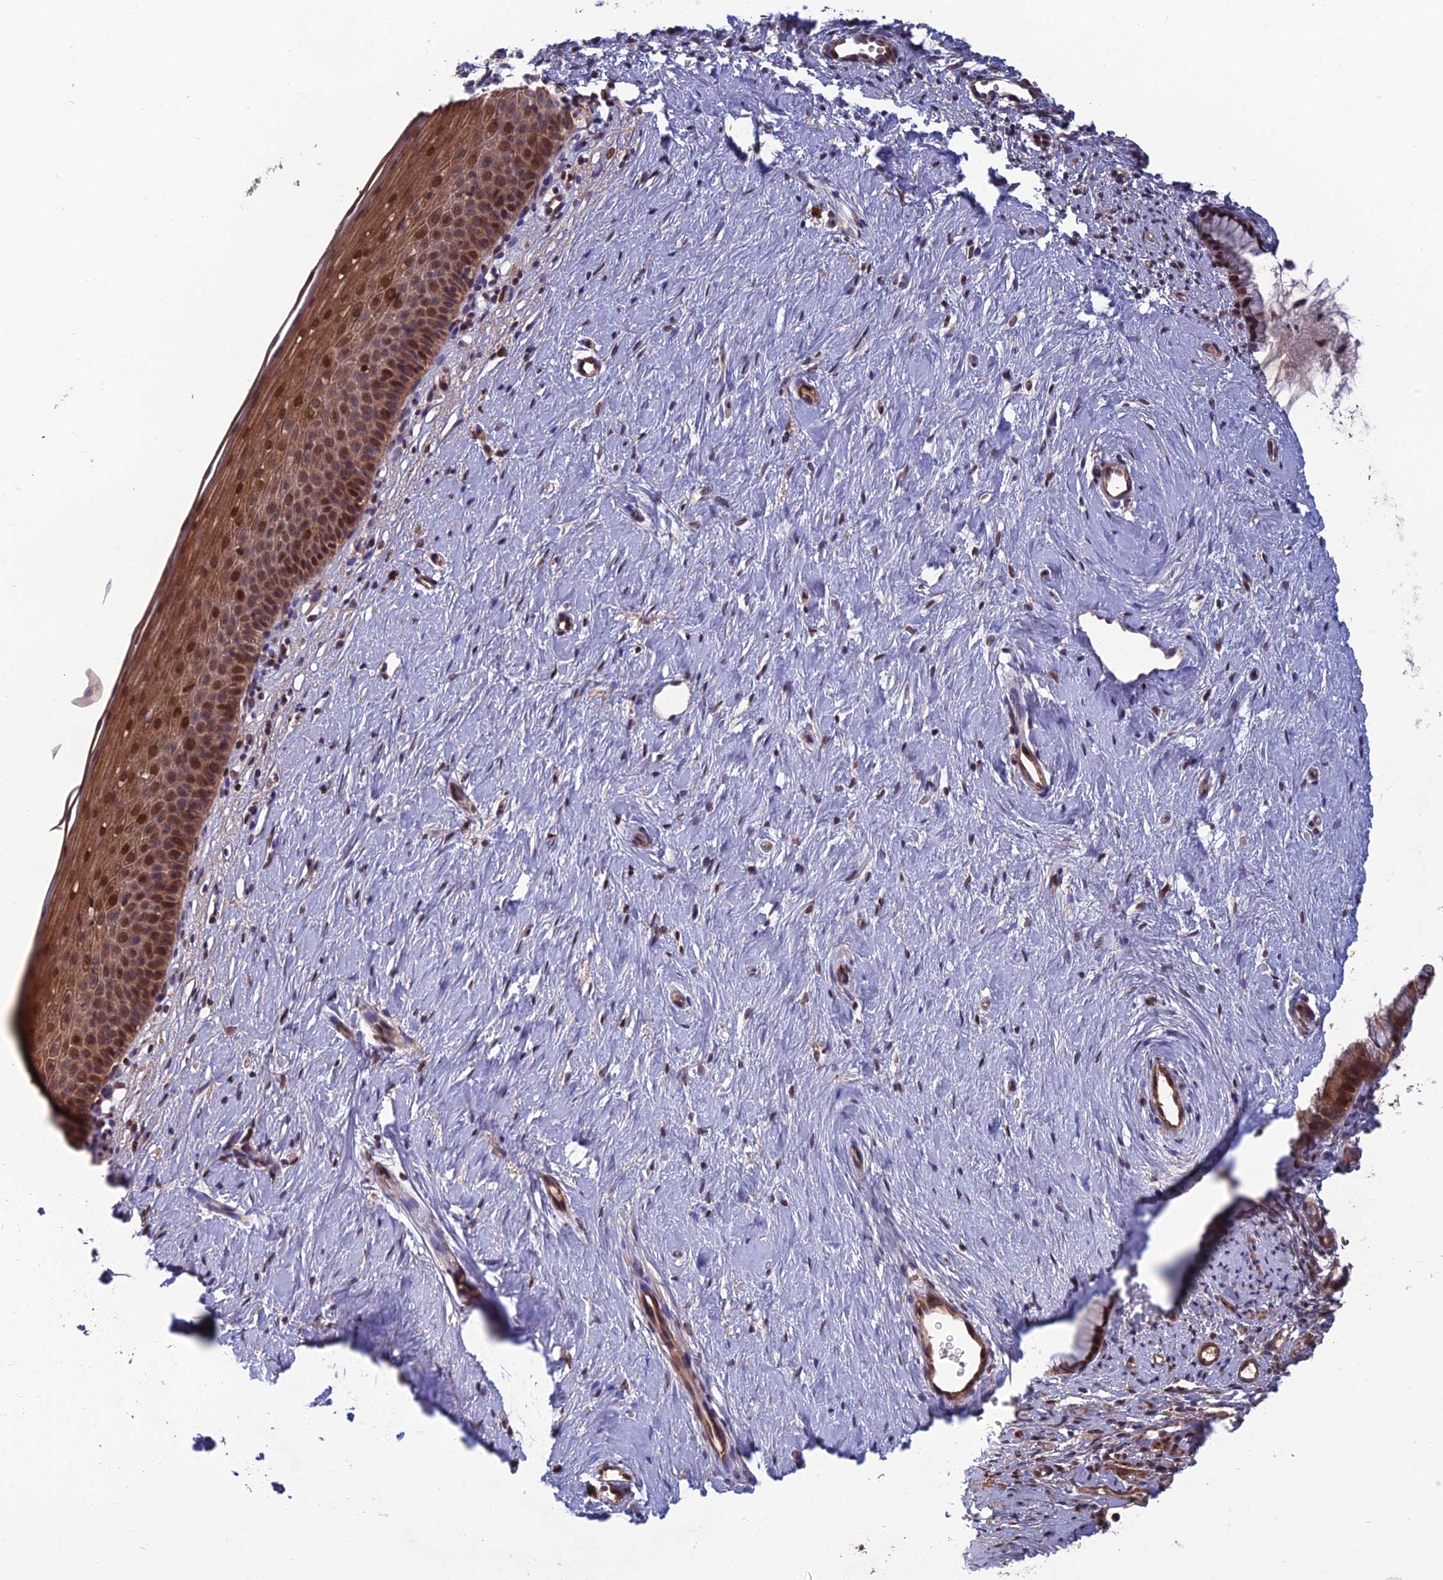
{"staining": {"intensity": "moderate", "quantity": ">75%", "location": "cytoplasmic/membranous,nuclear"}, "tissue": "cervix", "cell_type": "Glandular cells", "image_type": "normal", "snomed": [{"axis": "morphology", "description": "Normal tissue, NOS"}, {"axis": "topography", "description": "Cervix"}], "caption": "Immunohistochemistry photomicrograph of benign cervix stained for a protein (brown), which displays medium levels of moderate cytoplasmic/membranous,nuclear expression in approximately >75% of glandular cells.", "gene": "CCDC183", "patient": {"sex": "female", "age": 57}}